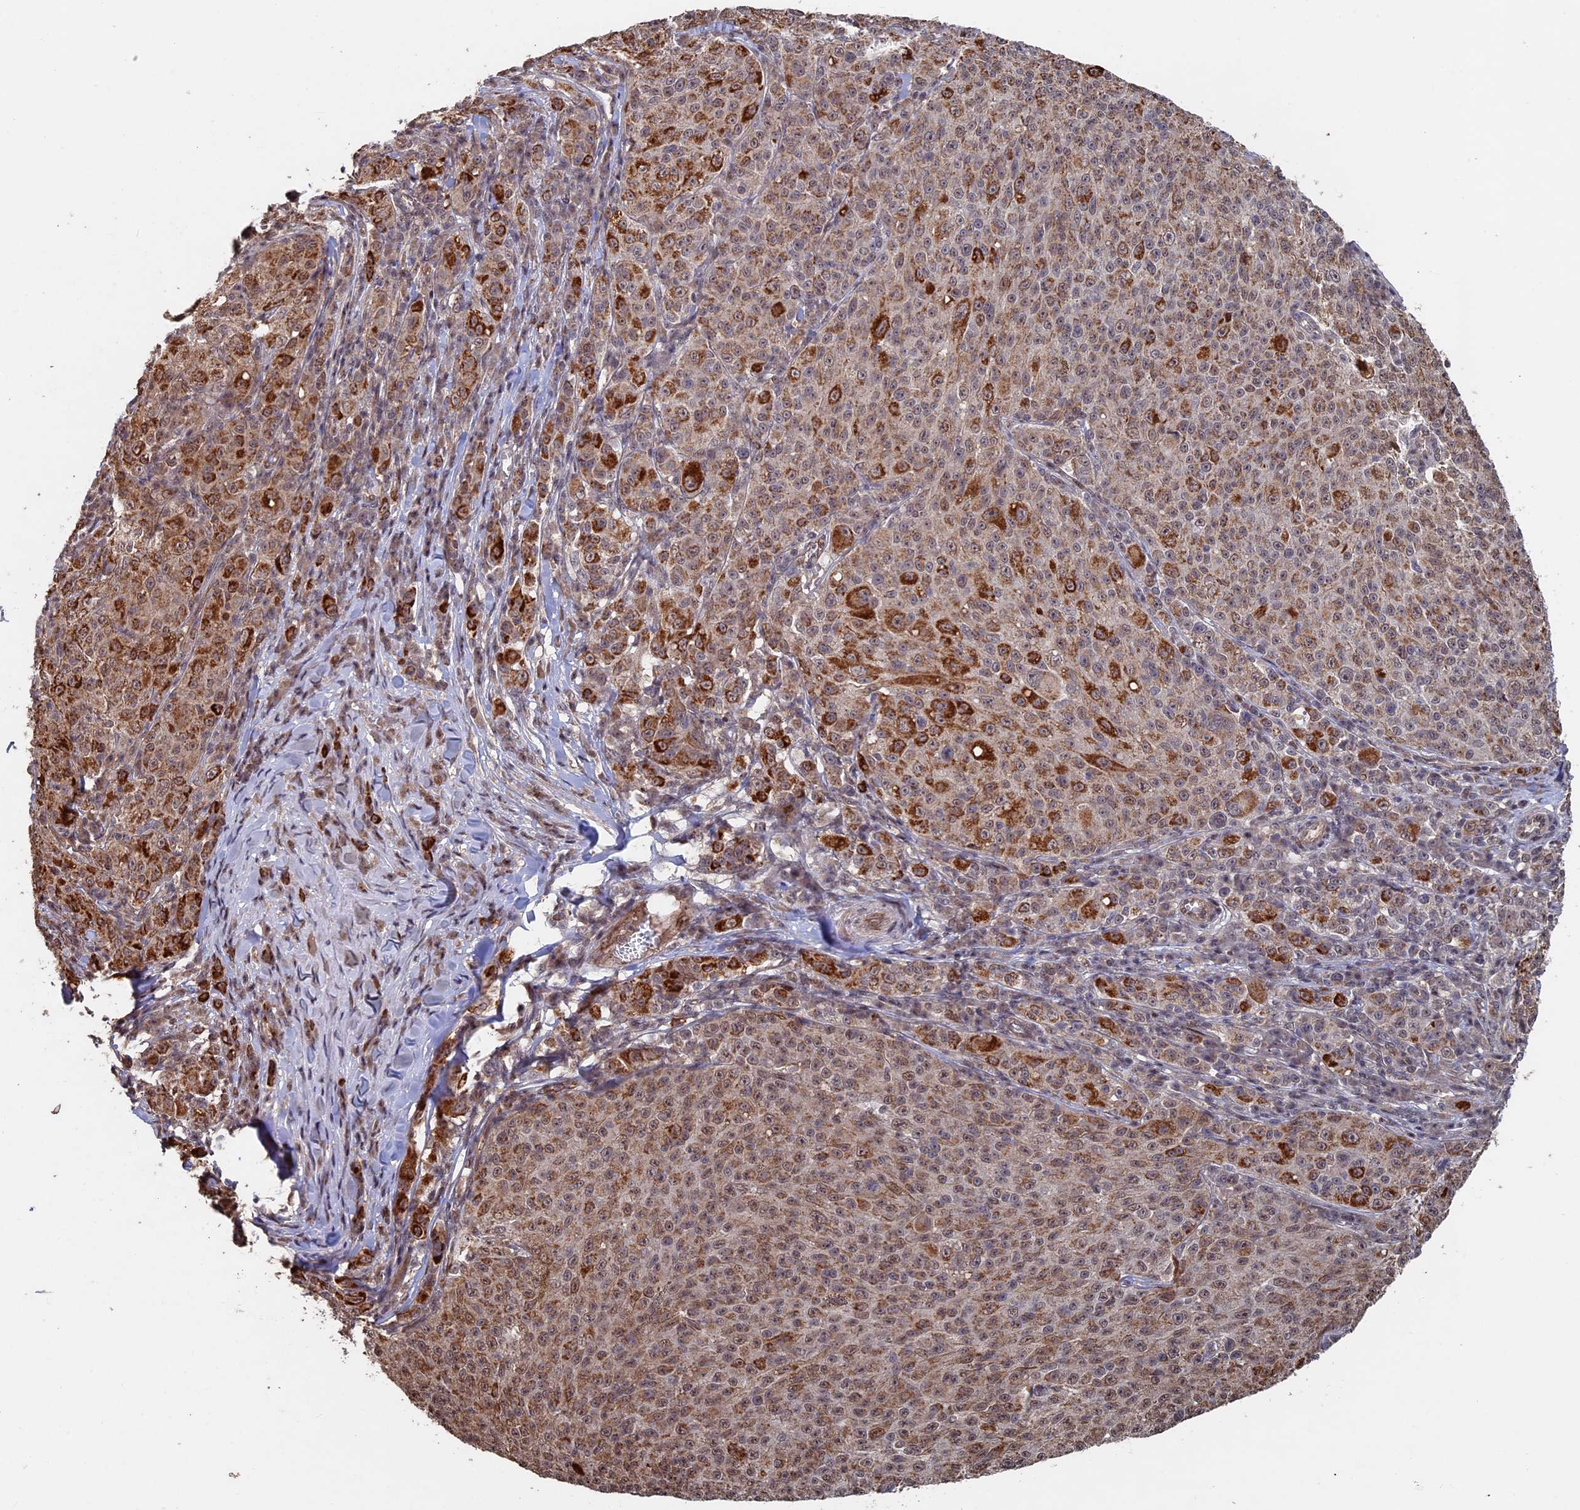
{"staining": {"intensity": "moderate", "quantity": ">75%", "location": "cytoplasmic/membranous,nuclear"}, "tissue": "melanoma", "cell_type": "Tumor cells", "image_type": "cancer", "snomed": [{"axis": "morphology", "description": "Malignant melanoma, NOS"}, {"axis": "topography", "description": "Skin"}], "caption": "This is a micrograph of immunohistochemistry (IHC) staining of melanoma, which shows moderate positivity in the cytoplasmic/membranous and nuclear of tumor cells.", "gene": "KIAA1328", "patient": {"sex": "female", "age": 52}}